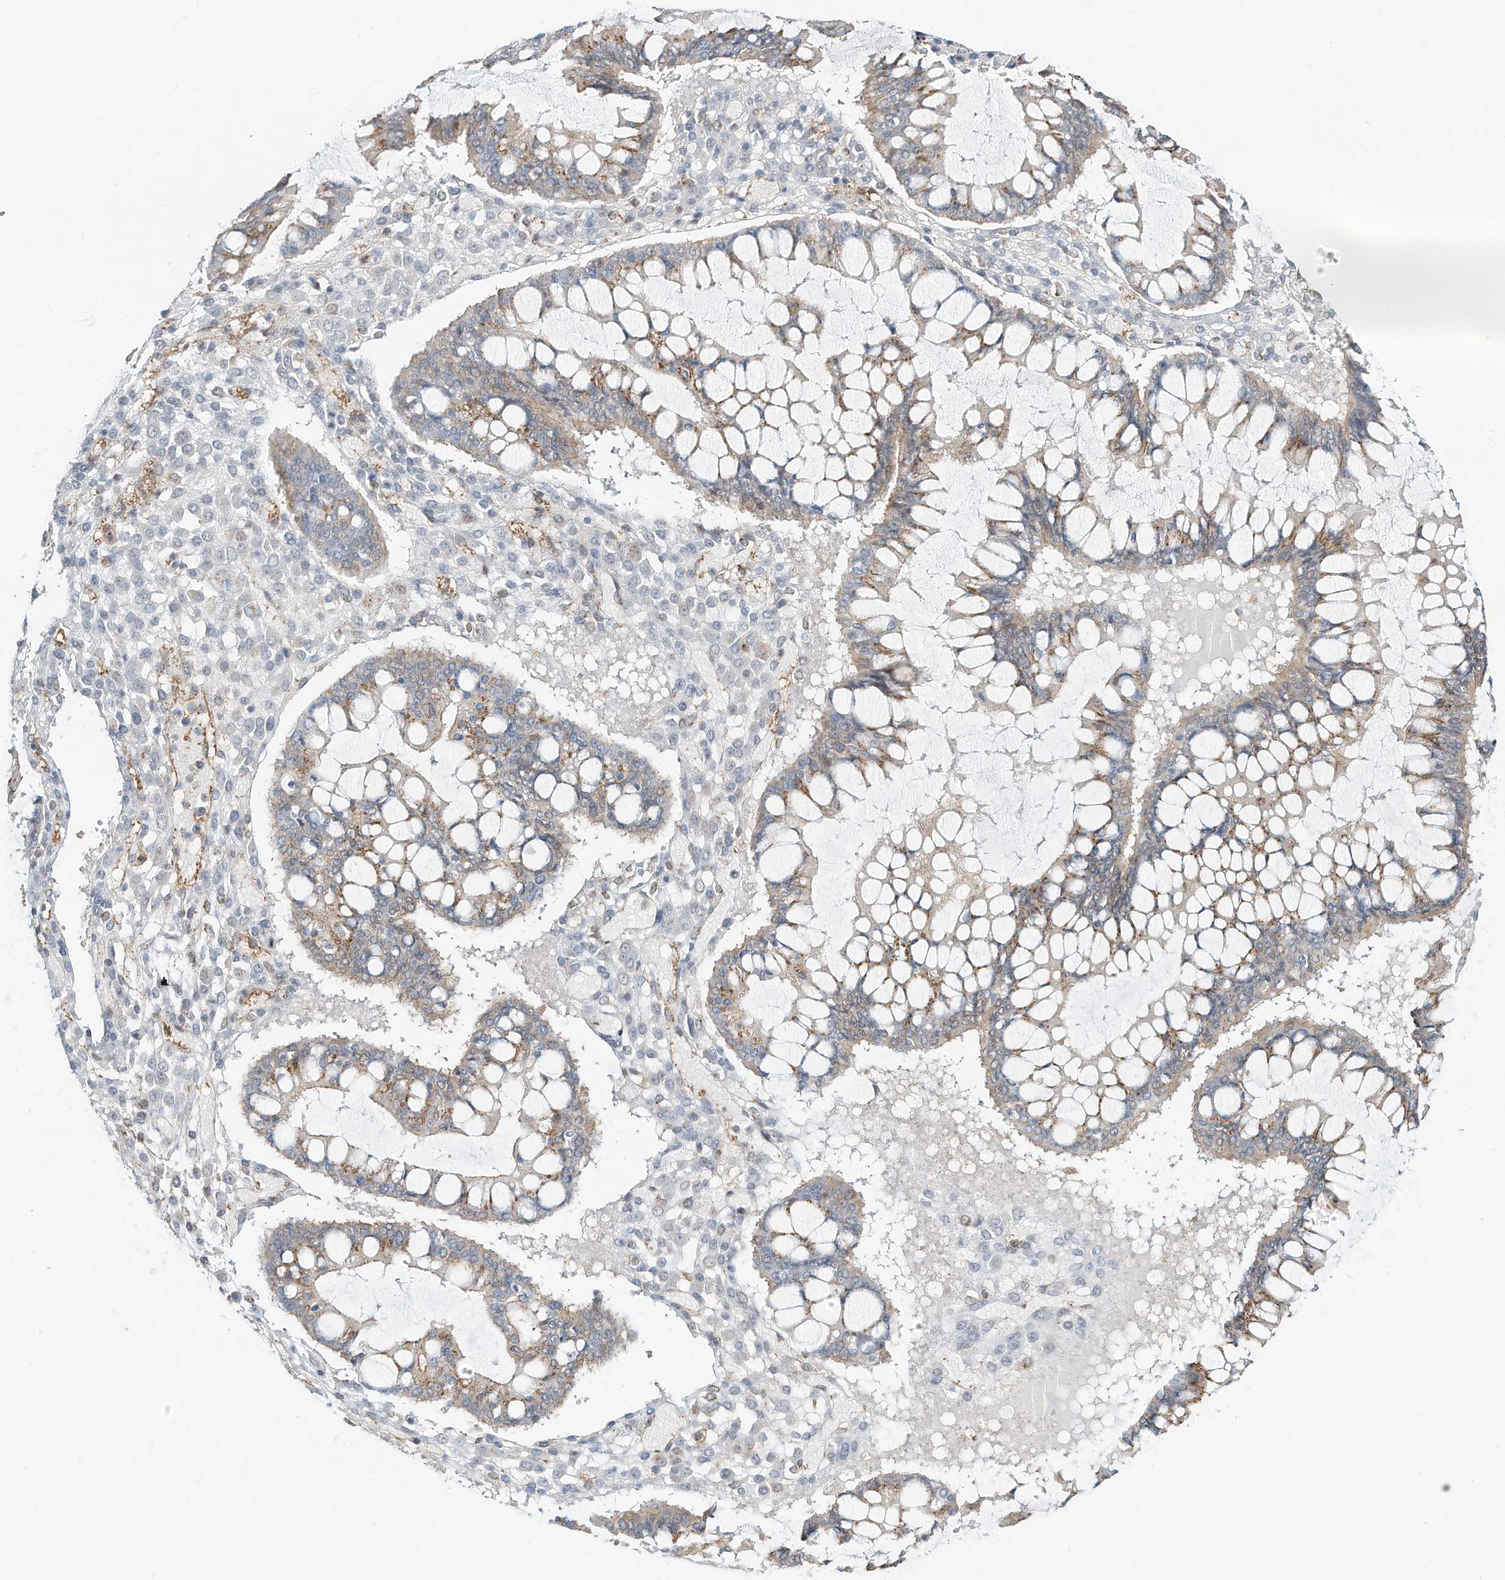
{"staining": {"intensity": "moderate", "quantity": "25%-75%", "location": "cytoplasmic/membranous"}, "tissue": "ovarian cancer", "cell_type": "Tumor cells", "image_type": "cancer", "snomed": [{"axis": "morphology", "description": "Cystadenocarcinoma, mucinous, NOS"}, {"axis": "topography", "description": "Ovary"}], "caption": "This image shows ovarian cancer (mucinous cystadenocarcinoma) stained with immunohistochemistry to label a protein in brown. The cytoplasmic/membranous of tumor cells show moderate positivity for the protein. Nuclei are counter-stained blue.", "gene": "CUX1", "patient": {"sex": "female", "age": 73}}